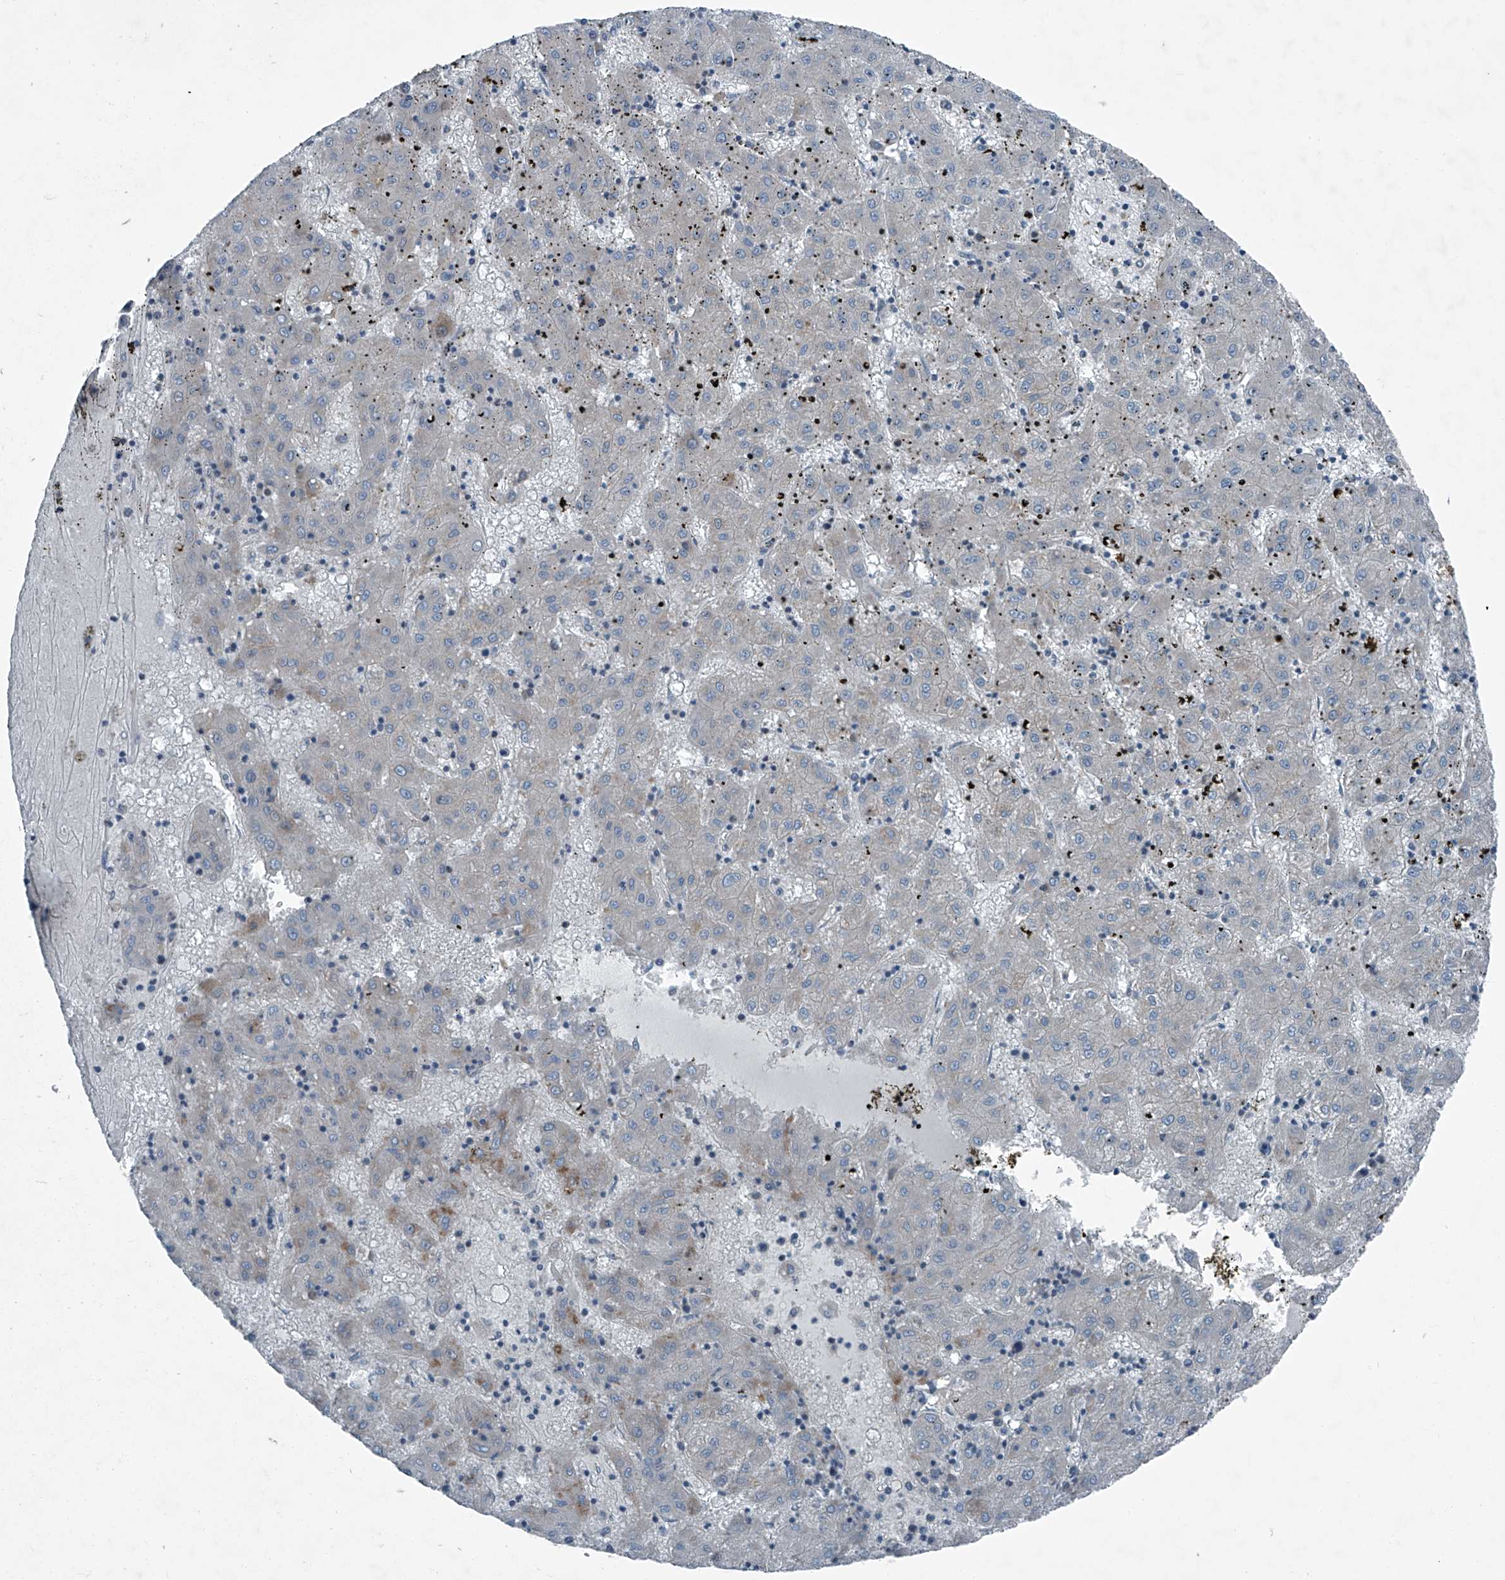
{"staining": {"intensity": "weak", "quantity": "<25%", "location": "cytoplasmic/membranous"}, "tissue": "liver cancer", "cell_type": "Tumor cells", "image_type": "cancer", "snomed": [{"axis": "morphology", "description": "Carcinoma, Hepatocellular, NOS"}, {"axis": "topography", "description": "Liver"}], "caption": "Human liver cancer (hepatocellular carcinoma) stained for a protein using immunohistochemistry (IHC) exhibits no positivity in tumor cells.", "gene": "SENP2", "patient": {"sex": "male", "age": 72}}